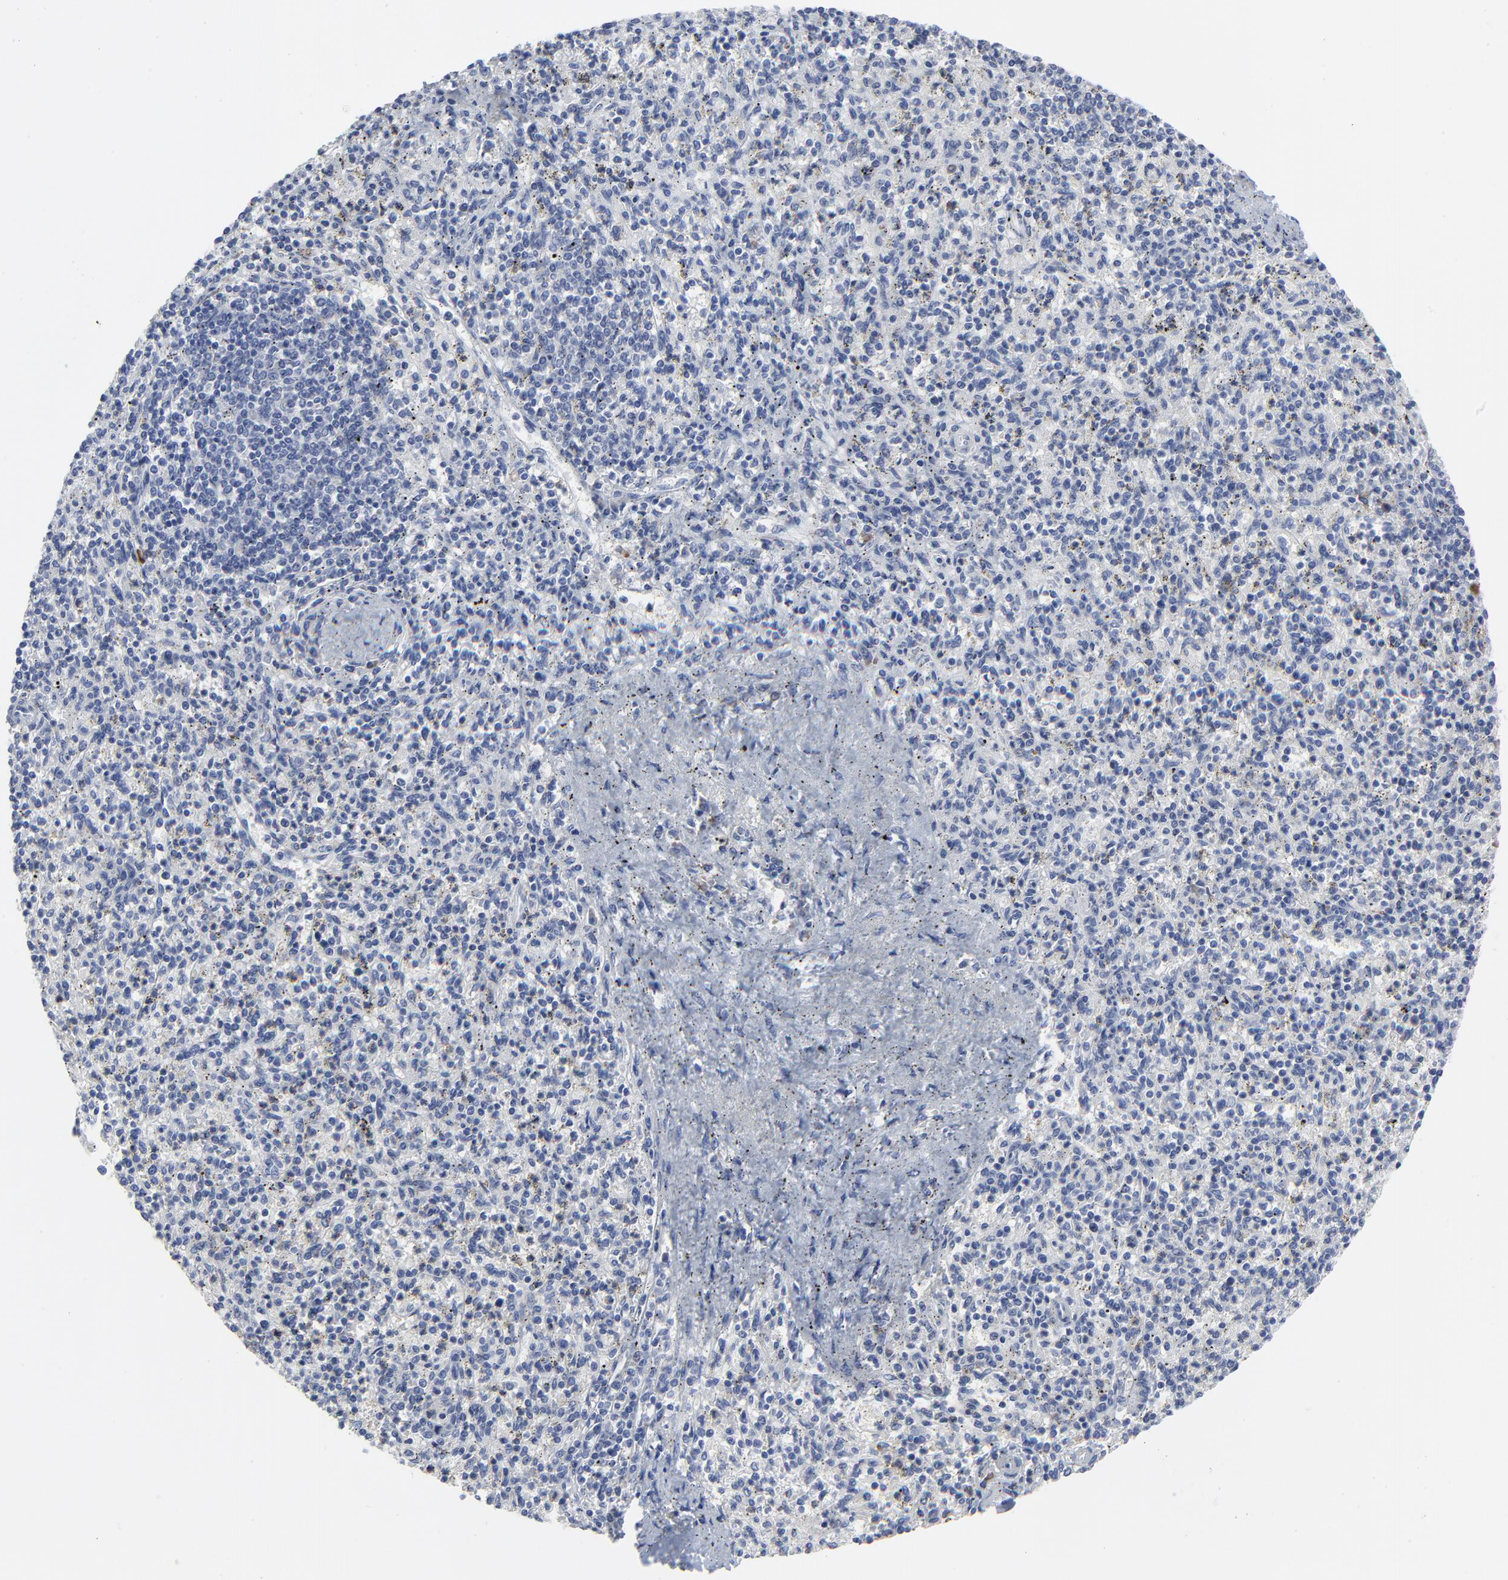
{"staining": {"intensity": "negative", "quantity": "none", "location": "none"}, "tissue": "spleen", "cell_type": "Cells in red pulp", "image_type": "normal", "snomed": [{"axis": "morphology", "description": "Normal tissue, NOS"}, {"axis": "topography", "description": "Spleen"}], "caption": "High power microscopy histopathology image of an immunohistochemistry (IHC) micrograph of normal spleen, revealing no significant expression in cells in red pulp.", "gene": "NLGN3", "patient": {"sex": "male", "age": 72}}